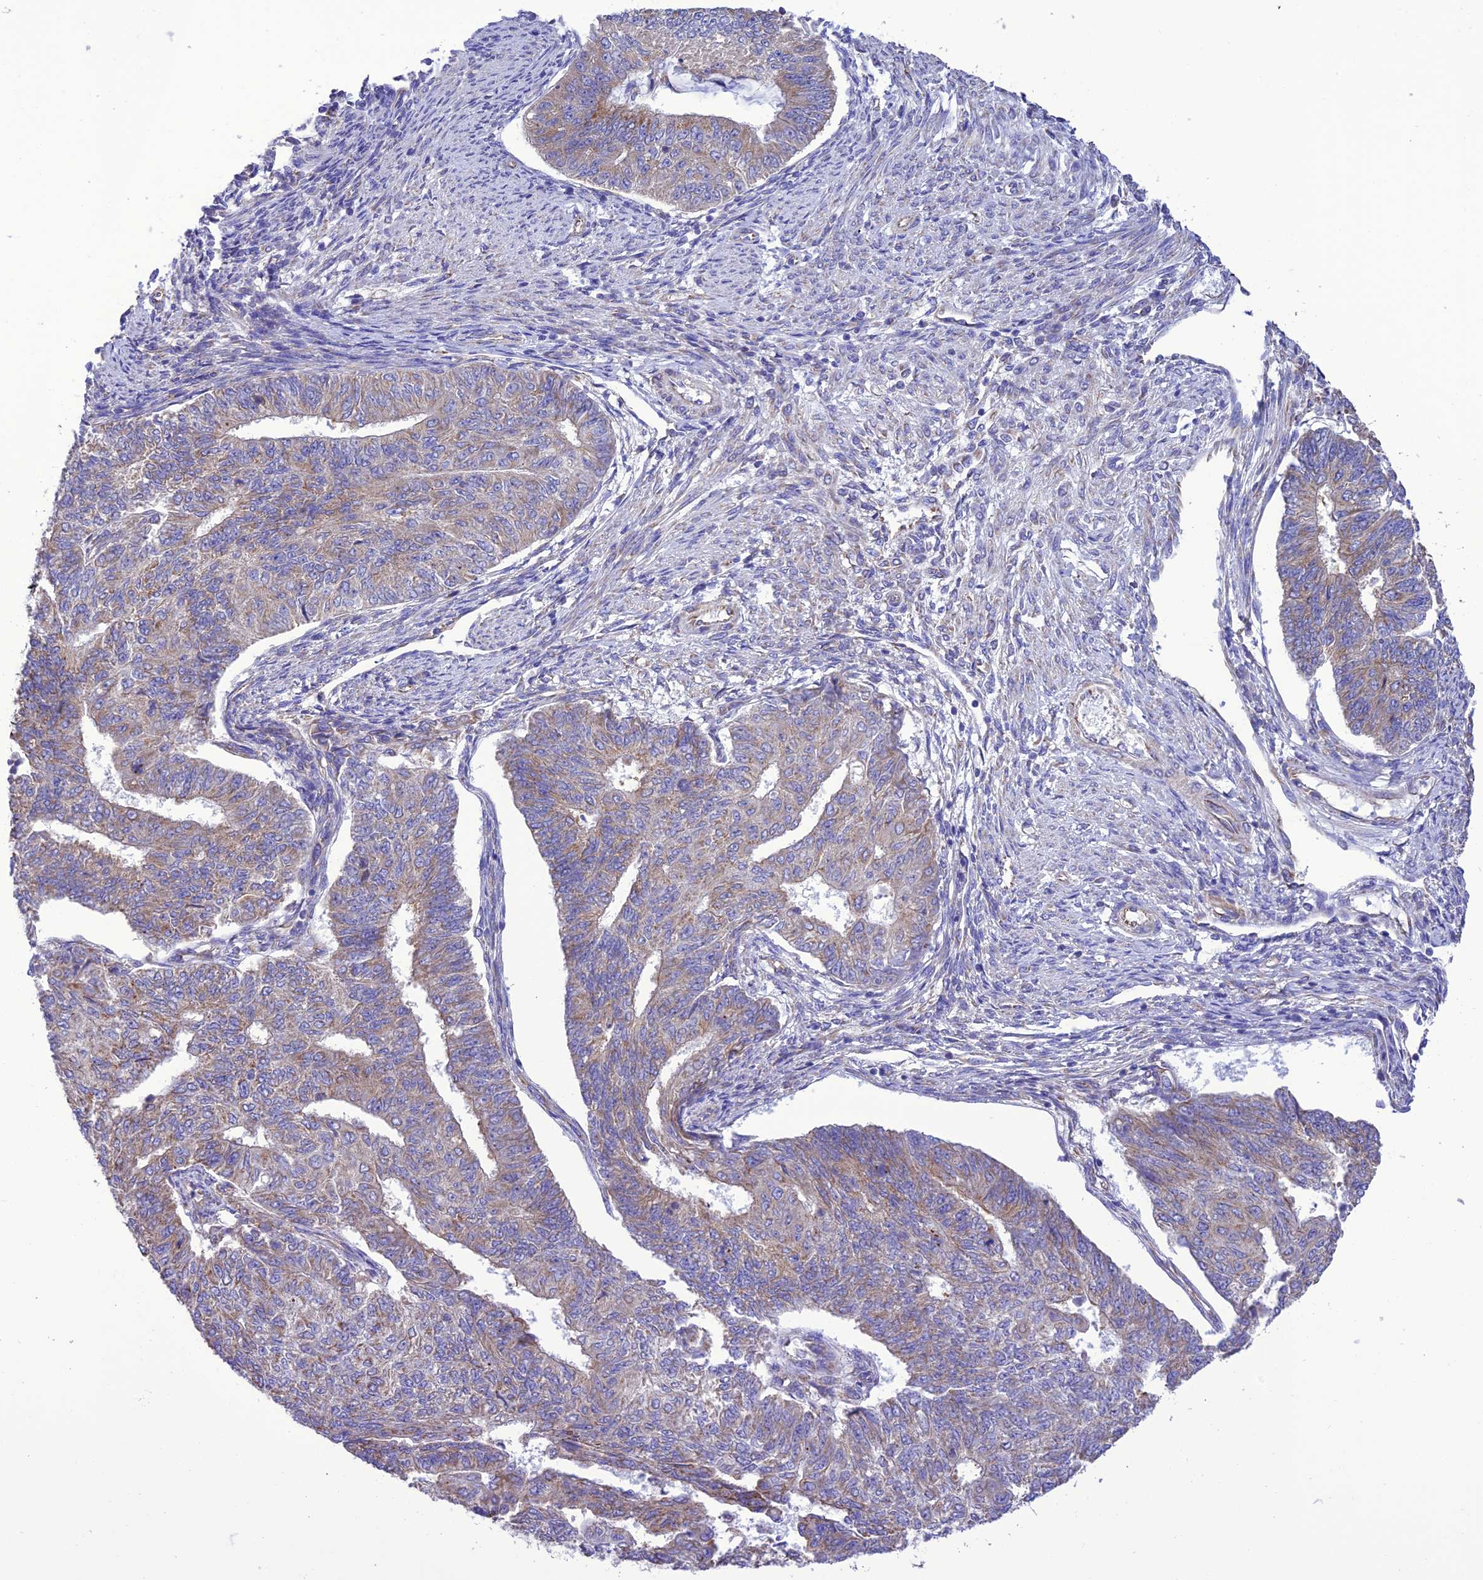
{"staining": {"intensity": "weak", "quantity": "25%-75%", "location": "cytoplasmic/membranous"}, "tissue": "endometrial cancer", "cell_type": "Tumor cells", "image_type": "cancer", "snomed": [{"axis": "morphology", "description": "Adenocarcinoma, NOS"}, {"axis": "topography", "description": "Endometrium"}], "caption": "Protein positivity by IHC exhibits weak cytoplasmic/membranous staining in about 25%-75% of tumor cells in endometrial cancer.", "gene": "MAP3K12", "patient": {"sex": "female", "age": 32}}